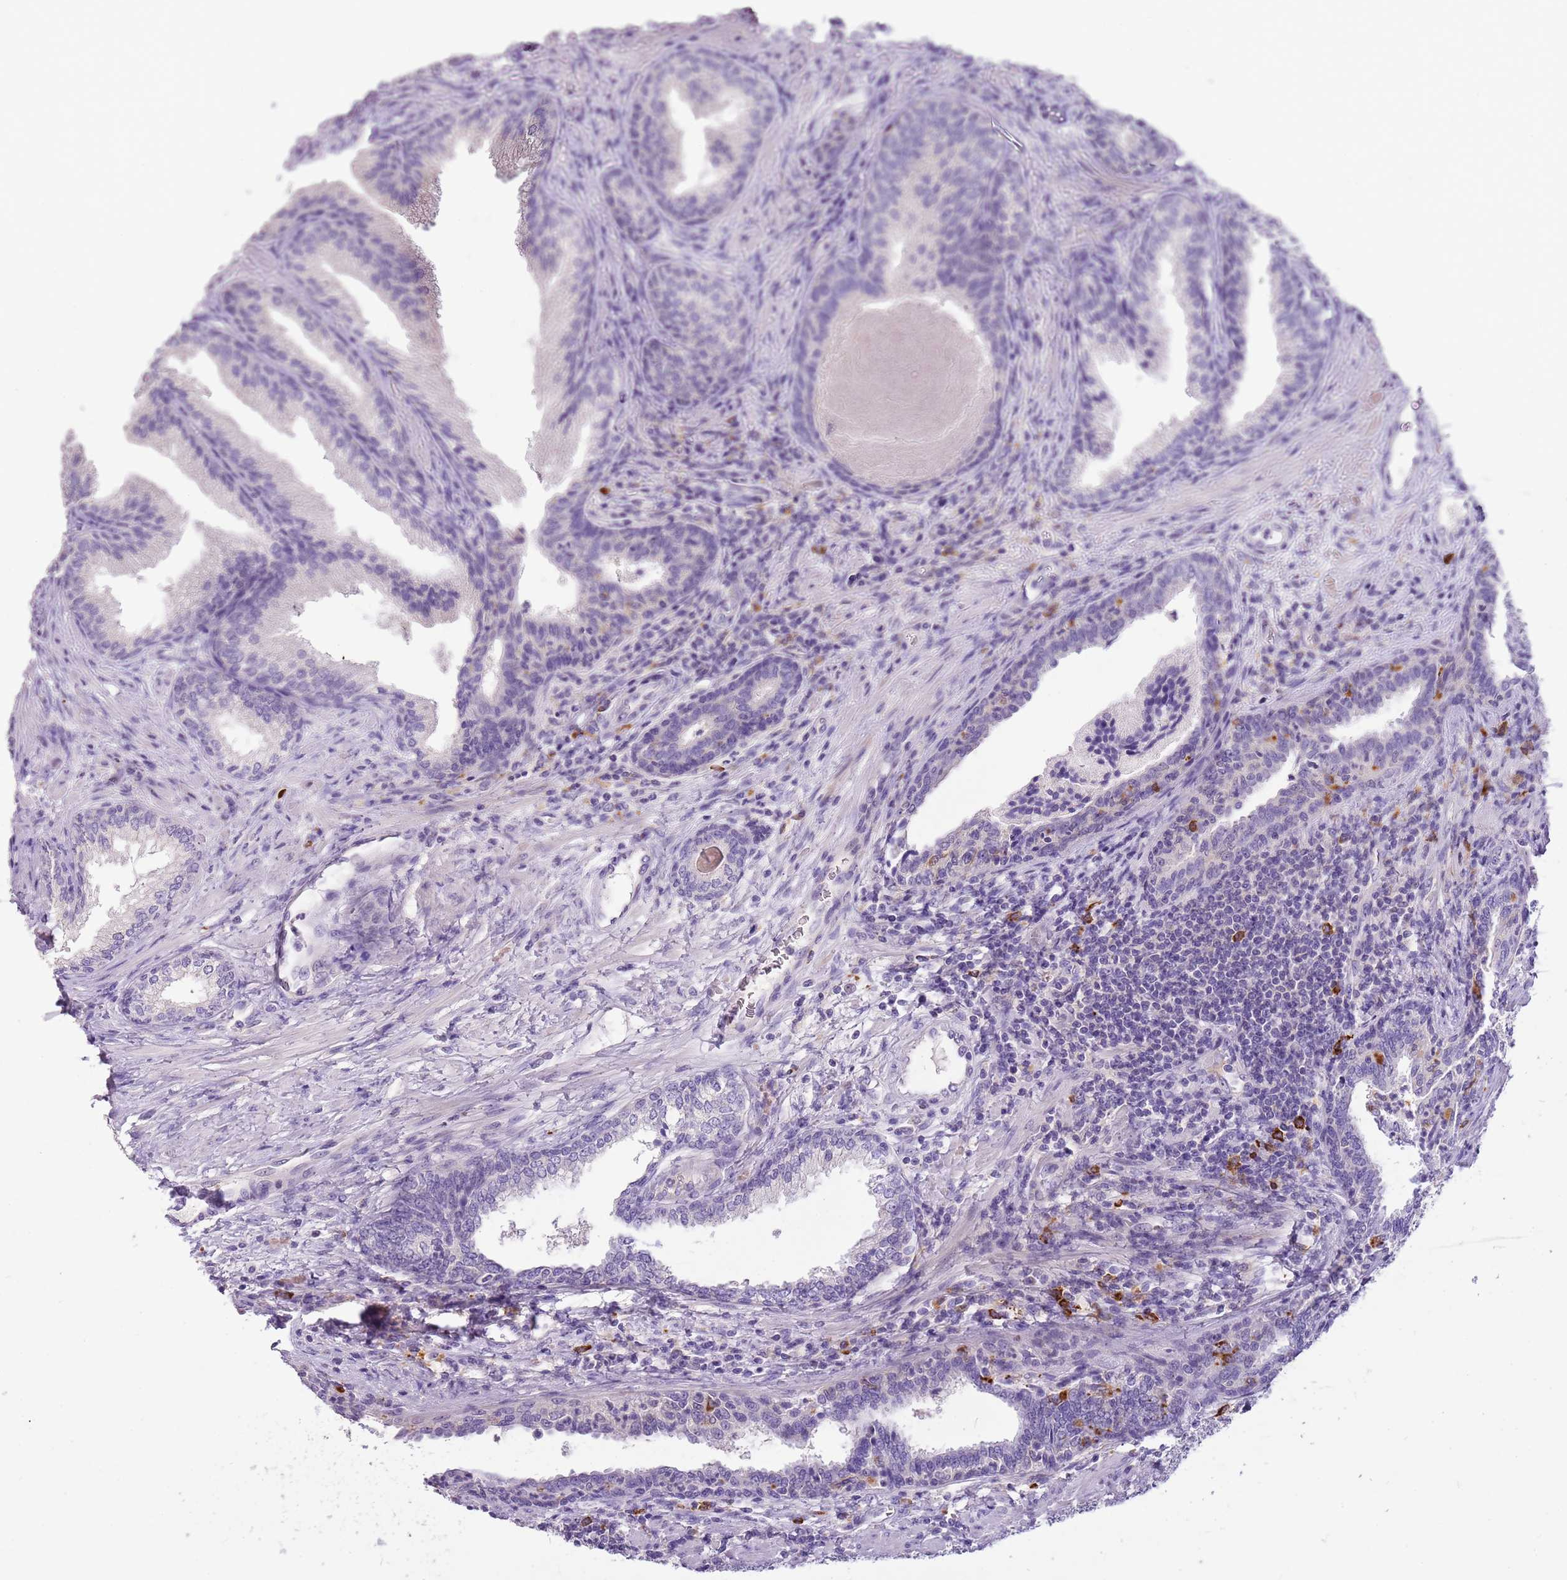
{"staining": {"intensity": "moderate", "quantity": "25%-75%", "location": "cytoplasmic/membranous"}, "tissue": "prostate", "cell_type": "Glandular cells", "image_type": "normal", "snomed": [{"axis": "morphology", "description": "Normal tissue, NOS"}, {"axis": "topography", "description": "Prostate"}], "caption": "An image of human prostate stained for a protein demonstrates moderate cytoplasmic/membranous brown staining in glandular cells.", "gene": "SCAMP5", "patient": {"sex": "male", "age": 76}}